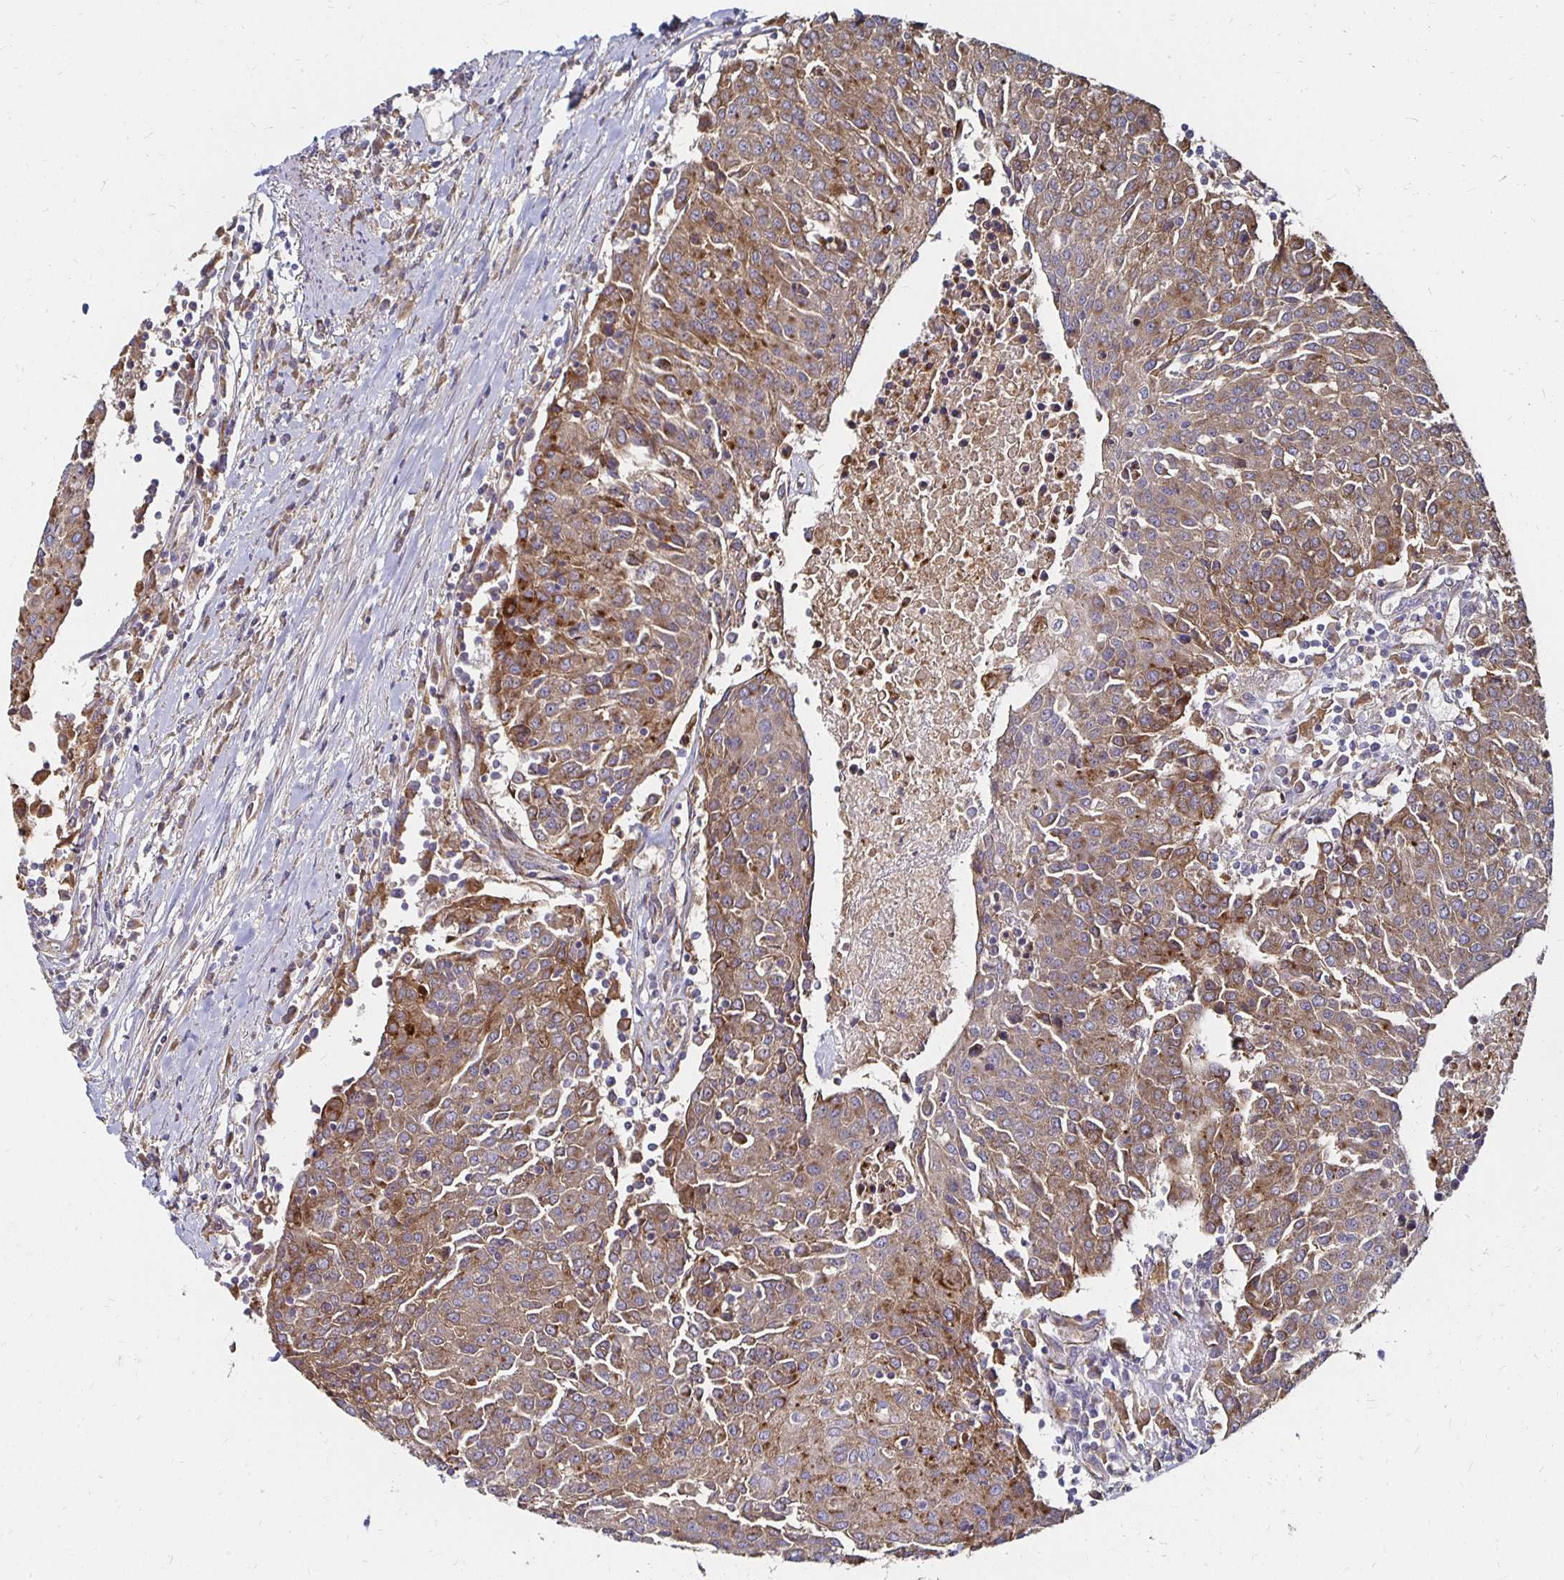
{"staining": {"intensity": "moderate", "quantity": ">75%", "location": "cytoplasmic/membranous"}, "tissue": "urothelial cancer", "cell_type": "Tumor cells", "image_type": "cancer", "snomed": [{"axis": "morphology", "description": "Urothelial carcinoma, High grade"}, {"axis": "topography", "description": "Urinary bladder"}], "caption": "IHC (DAB) staining of human high-grade urothelial carcinoma reveals moderate cytoplasmic/membranous protein expression in about >75% of tumor cells. The staining was performed using DAB, with brown indicating positive protein expression. Nuclei are stained blue with hematoxylin.", "gene": "NCSTN", "patient": {"sex": "female", "age": 85}}